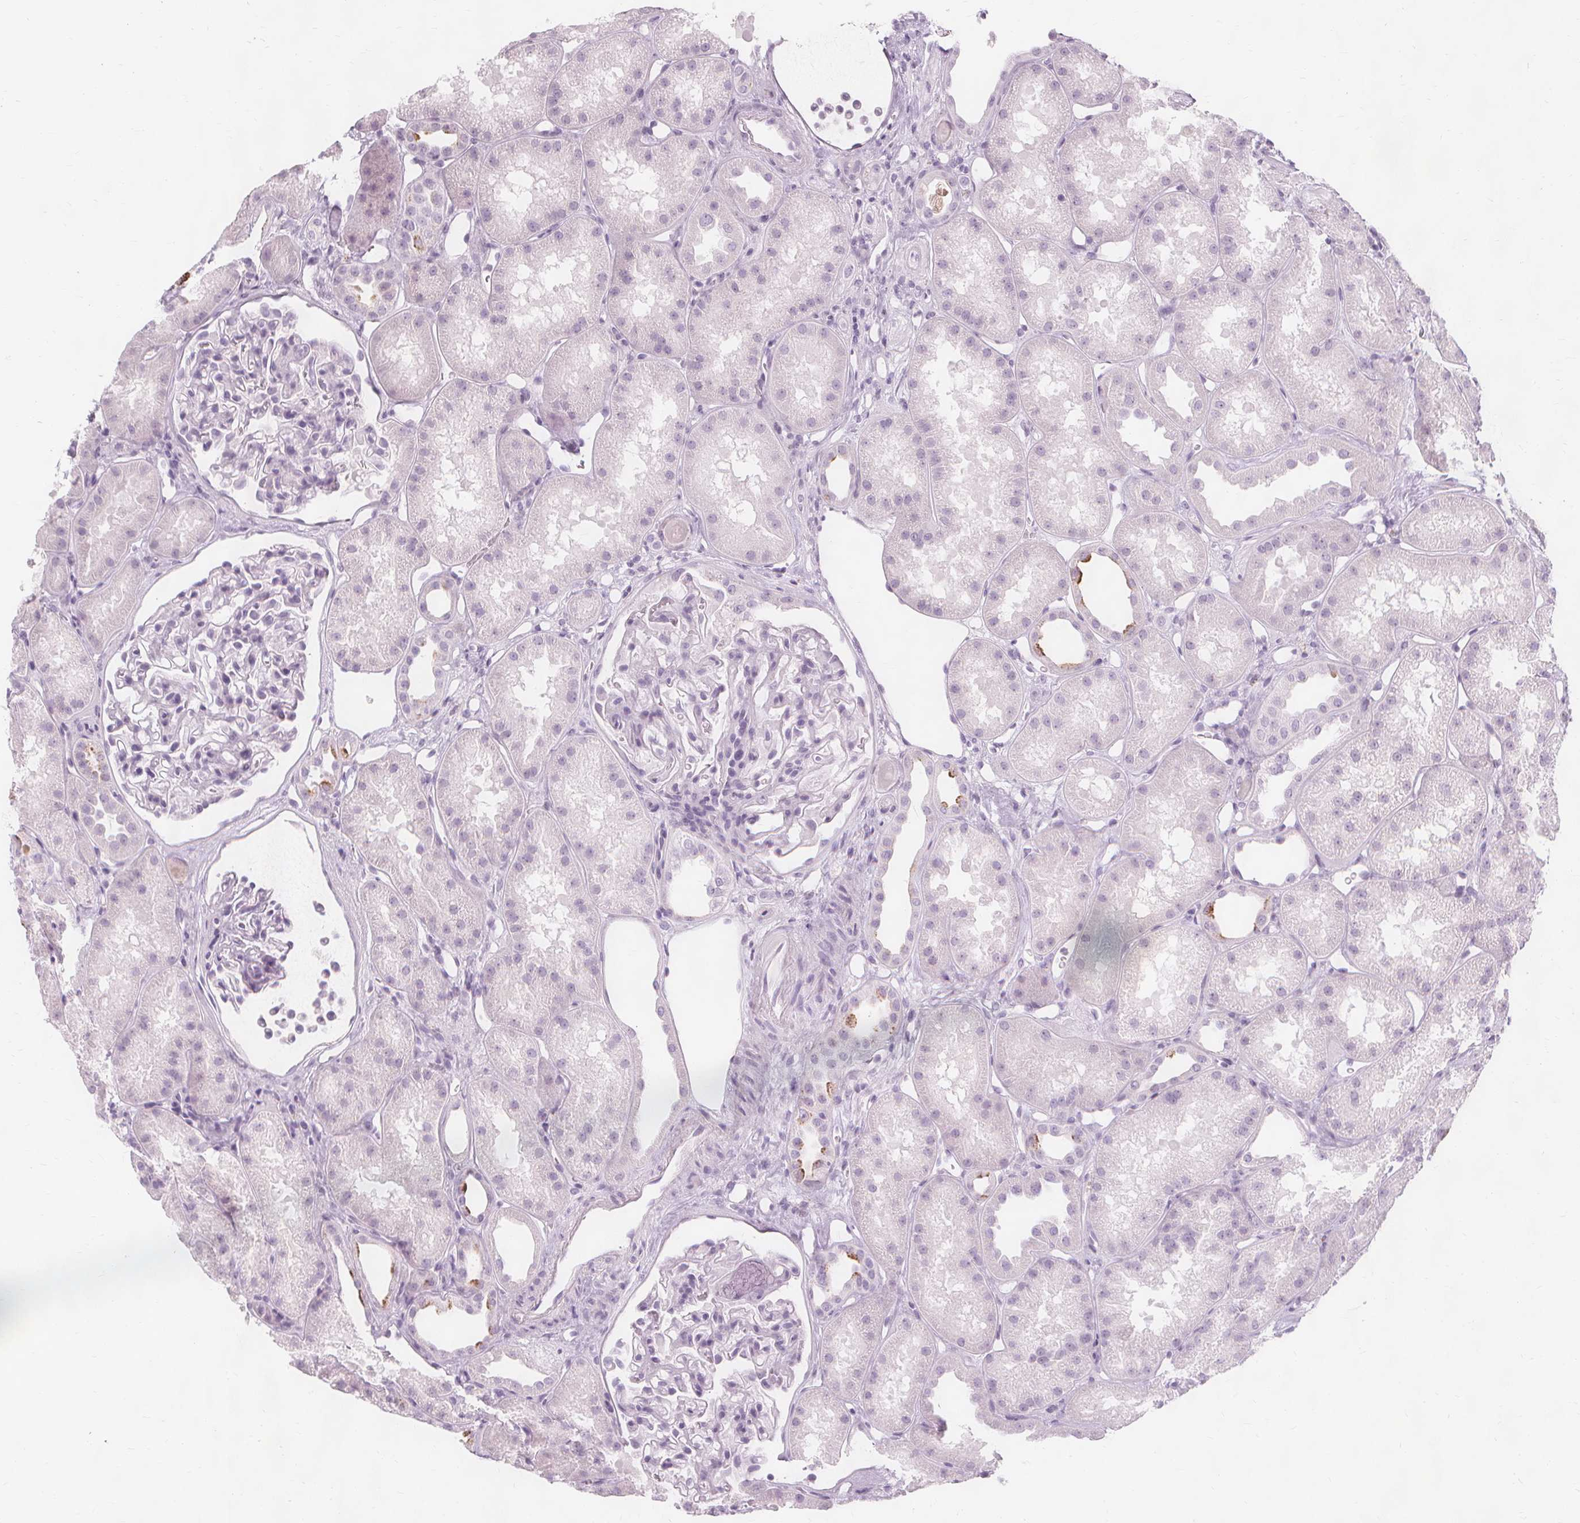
{"staining": {"intensity": "negative", "quantity": "none", "location": "none"}, "tissue": "kidney", "cell_type": "Cells in glomeruli", "image_type": "normal", "snomed": [{"axis": "morphology", "description": "Normal tissue, NOS"}, {"axis": "topography", "description": "Kidney"}], "caption": "Immunohistochemistry (IHC) photomicrograph of benign kidney: human kidney stained with DAB exhibits no significant protein expression in cells in glomeruli.", "gene": "TFF1", "patient": {"sex": "male", "age": 61}}